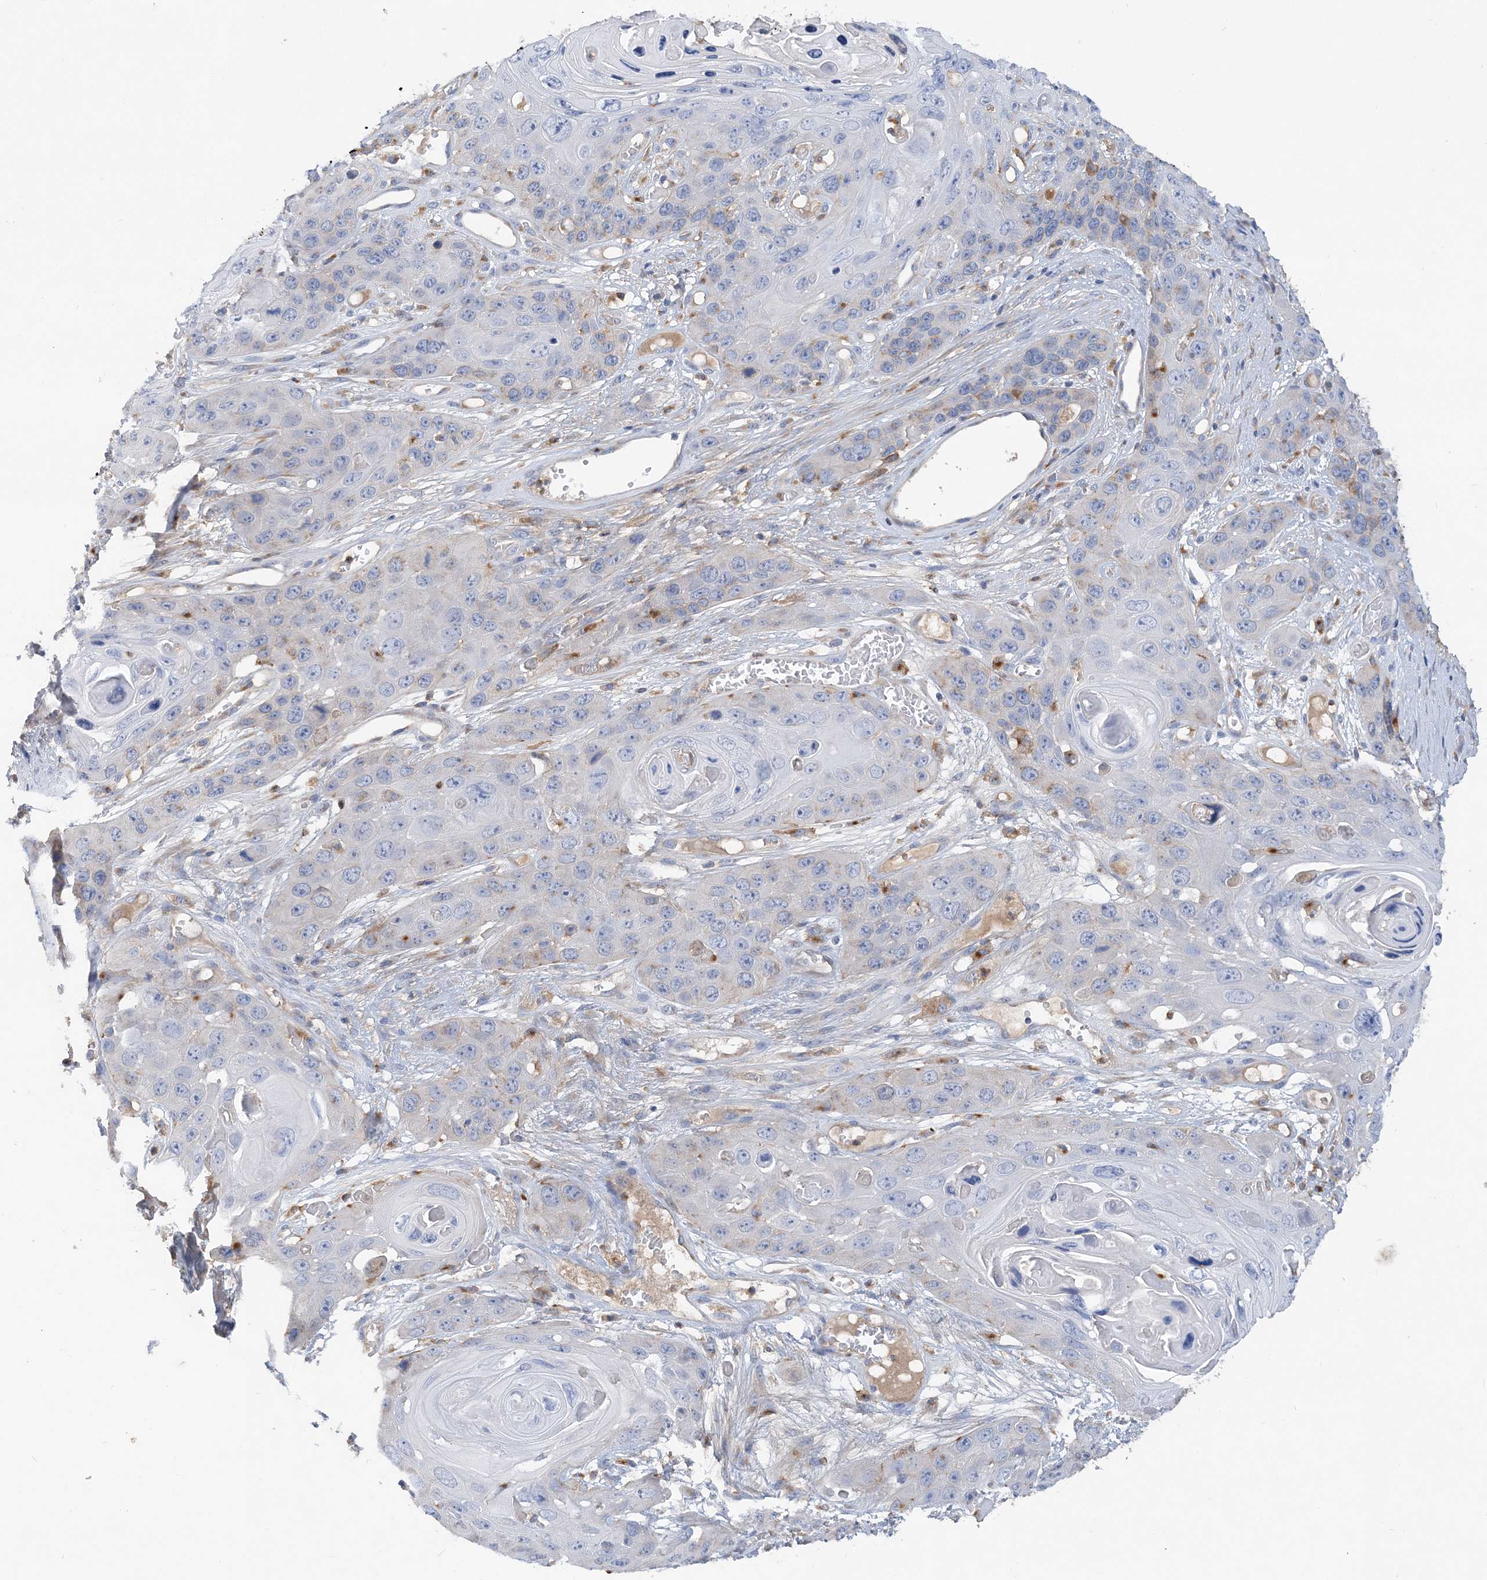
{"staining": {"intensity": "negative", "quantity": "none", "location": "none"}, "tissue": "skin cancer", "cell_type": "Tumor cells", "image_type": "cancer", "snomed": [{"axis": "morphology", "description": "Squamous cell carcinoma, NOS"}, {"axis": "topography", "description": "Skin"}], "caption": "DAB immunohistochemical staining of human skin squamous cell carcinoma shows no significant staining in tumor cells.", "gene": "GRINA", "patient": {"sex": "male", "age": 55}}